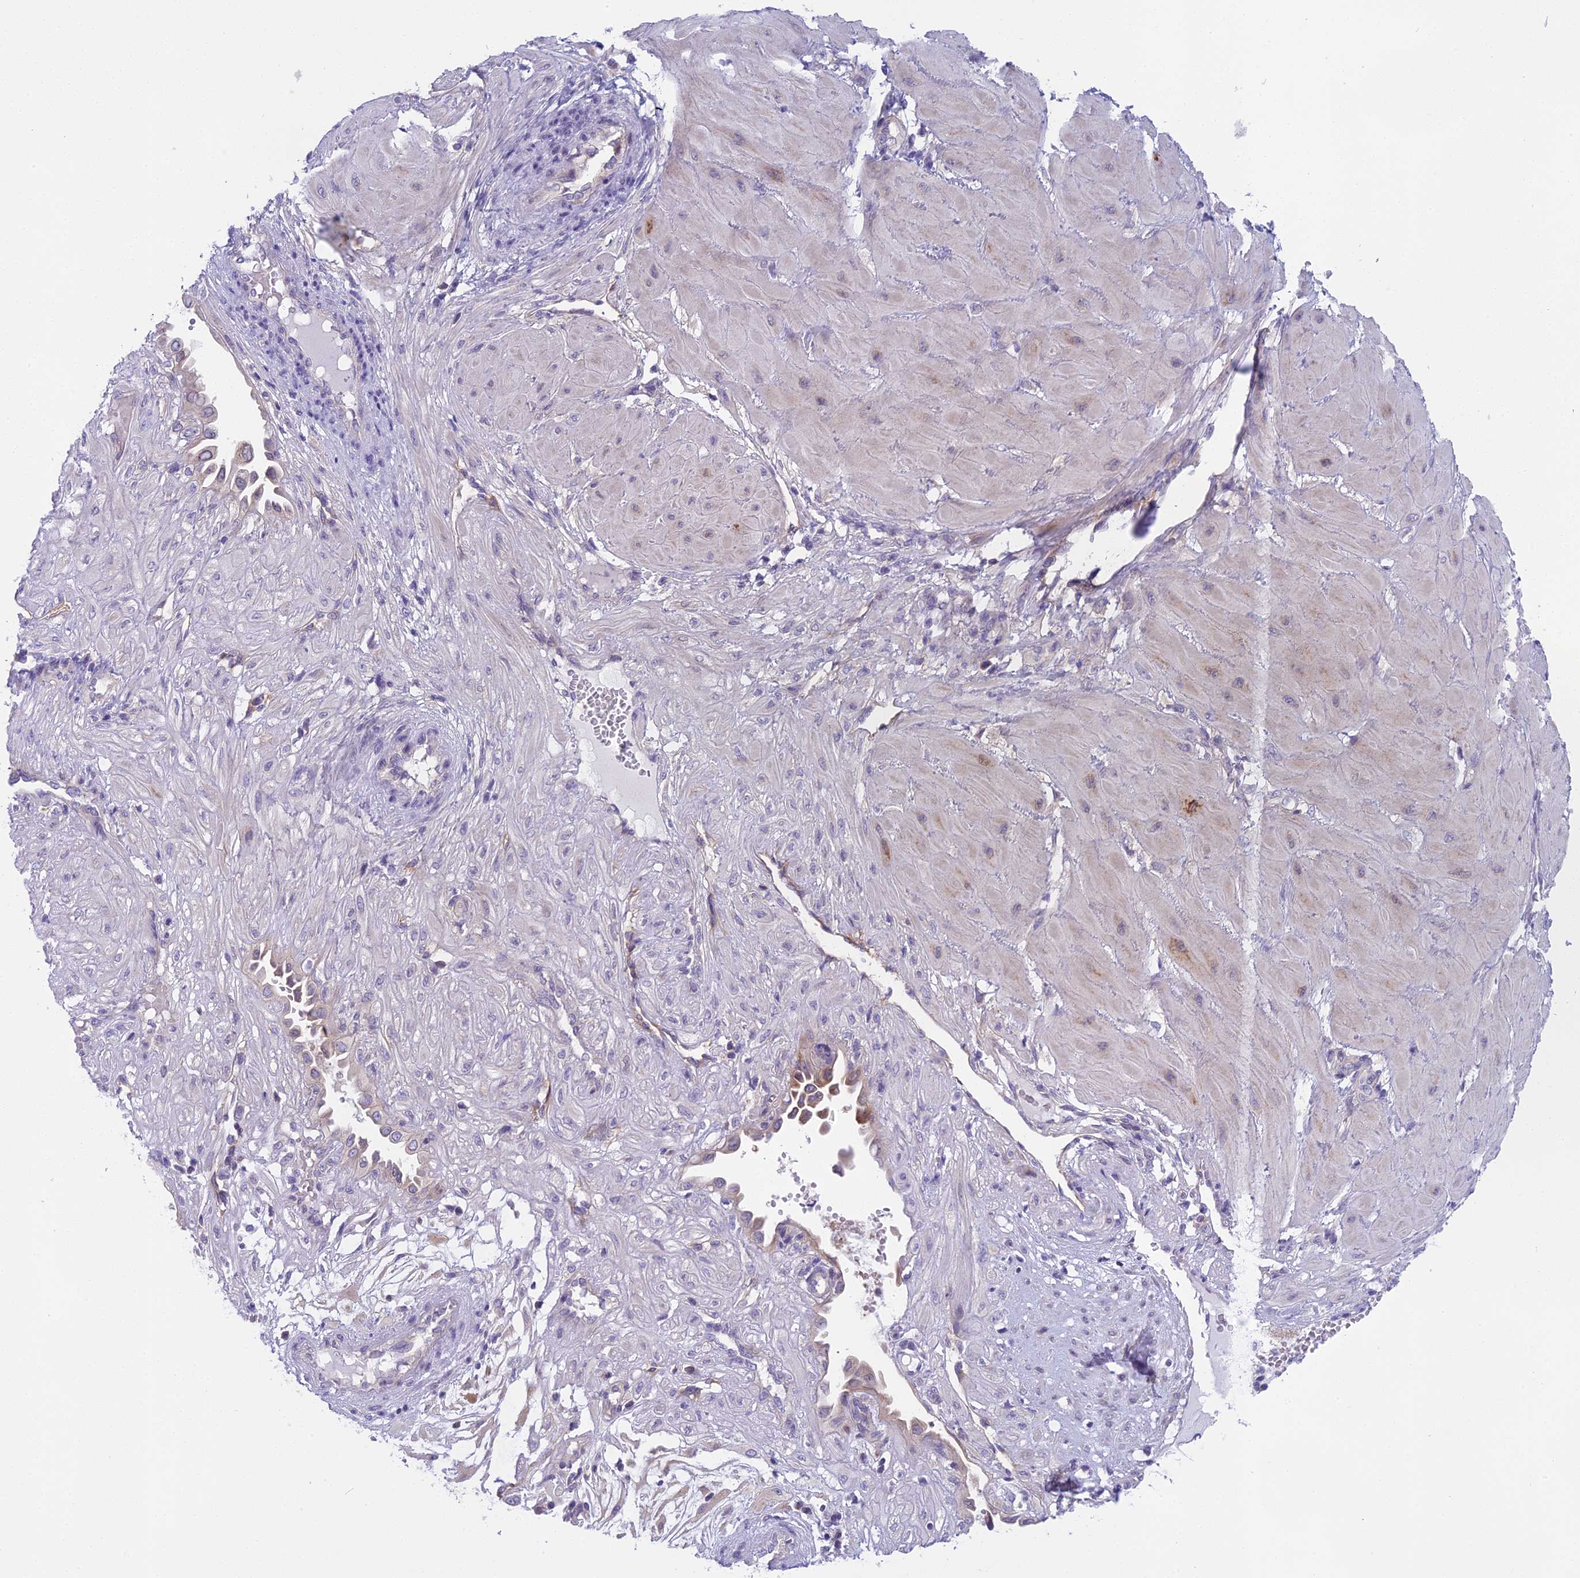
{"staining": {"intensity": "negative", "quantity": "none", "location": "none"}, "tissue": "cervical cancer", "cell_type": "Tumor cells", "image_type": "cancer", "snomed": [{"axis": "morphology", "description": "Squamous cell carcinoma, NOS"}, {"axis": "topography", "description": "Cervix"}], "caption": "Photomicrograph shows no significant protein staining in tumor cells of cervical cancer (squamous cell carcinoma). The staining is performed using DAB (3,3'-diaminobenzidine) brown chromogen with nuclei counter-stained in using hematoxylin.", "gene": "ARHGEF37", "patient": {"sex": "female", "age": 36}}